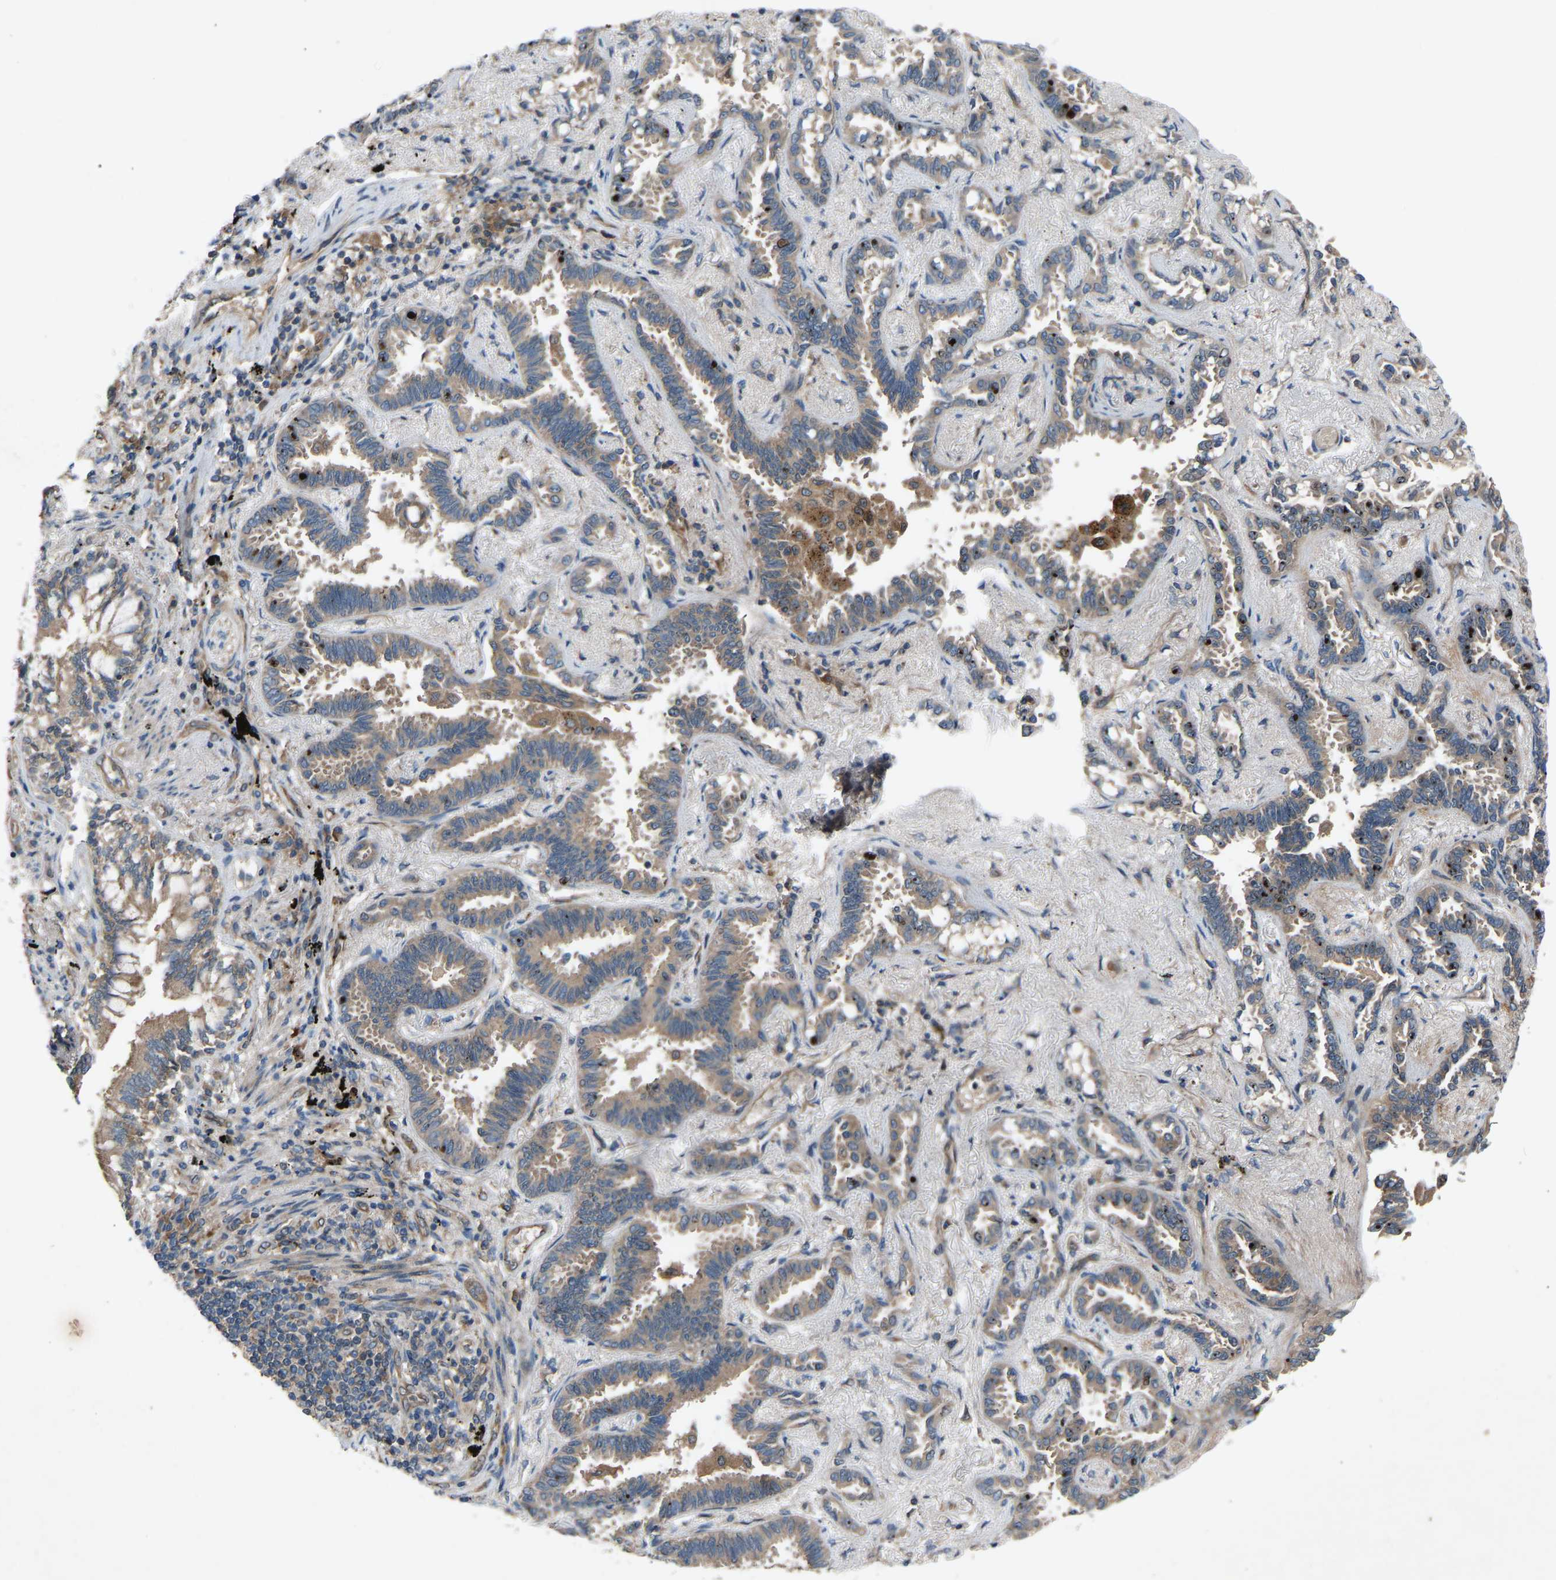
{"staining": {"intensity": "weak", "quantity": ">75%", "location": "cytoplasmic/membranous"}, "tissue": "lung cancer", "cell_type": "Tumor cells", "image_type": "cancer", "snomed": [{"axis": "morphology", "description": "Adenocarcinoma, NOS"}, {"axis": "topography", "description": "Lung"}], "caption": "High-power microscopy captured an IHC photomicrograph of lung cancer (adenocarcinoma), revealing weak cytoplasmic/membranous staining in approximately >75% of tumor cells.", "gene": "GAS2L1", "patient": {"sex": "male", "age": 59}}